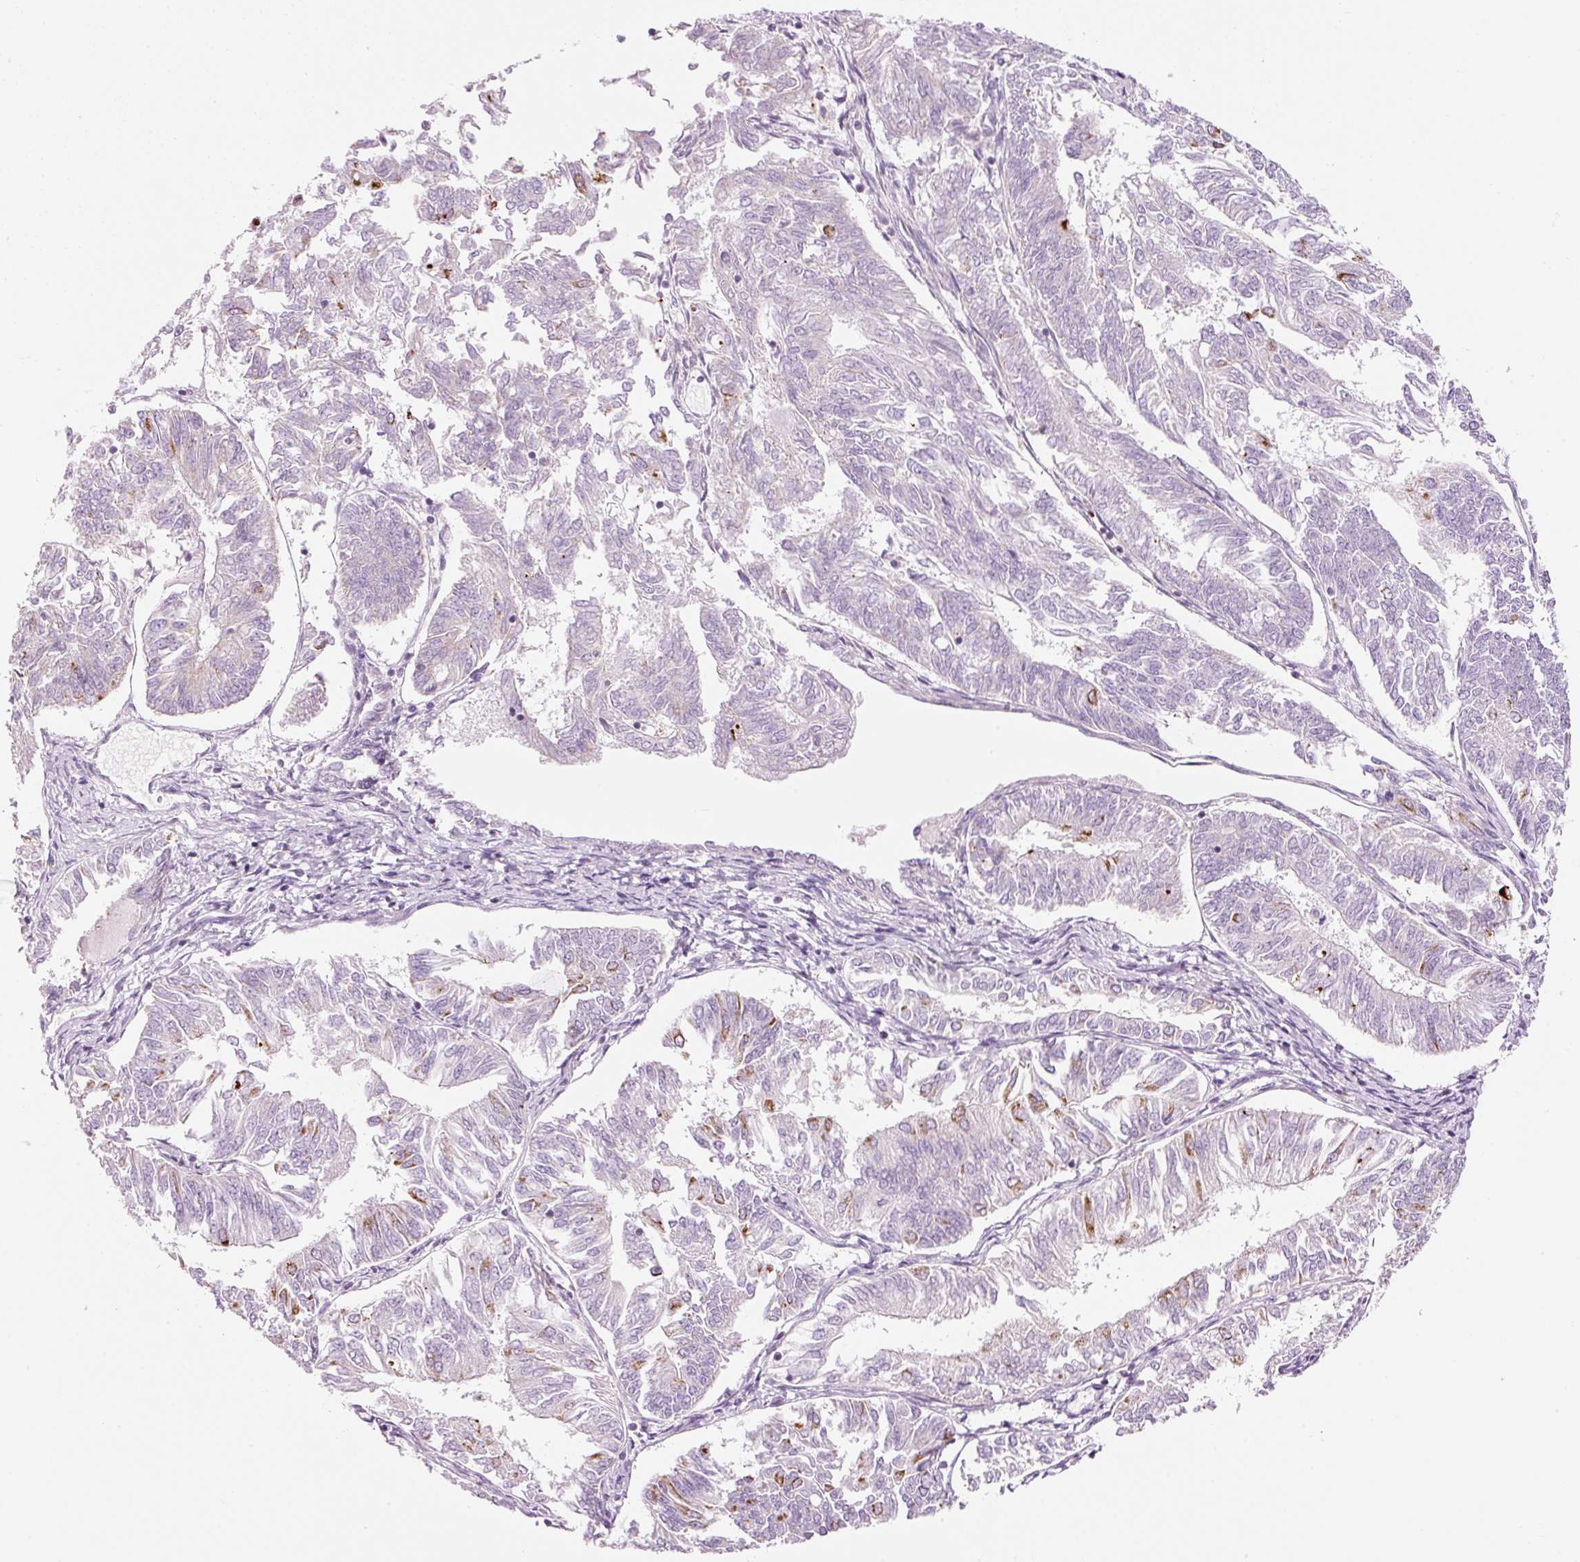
{"staining": {"intensity": "weak", "quantity": "<25%", "location": "cytoplasmic/membranous"}, "tissue": "endometrial cancer", "cell_type": "Tumor cells", "image_type": "cancer", "snomed": [{"axis": "morphology", "description": "Adenocarcinoma, NOS"}, {"axis": "topography", "description": "Endometrium"}], "caption": "DAB (3,3'-diaminobenzidine) immunohistochemical staining of human adenocarcinoma (endometrial) demonstrates no significant expression in tumor cells. (Stains: DAB (3,3'-diaminobenzidine) immunohistochemistry (IHC) with hematoxylin counter stain, Microscopy: brightfield microscopy at high magnification).", "gene": "CARD16", "patient": {"sex": "female", "age": 58}}